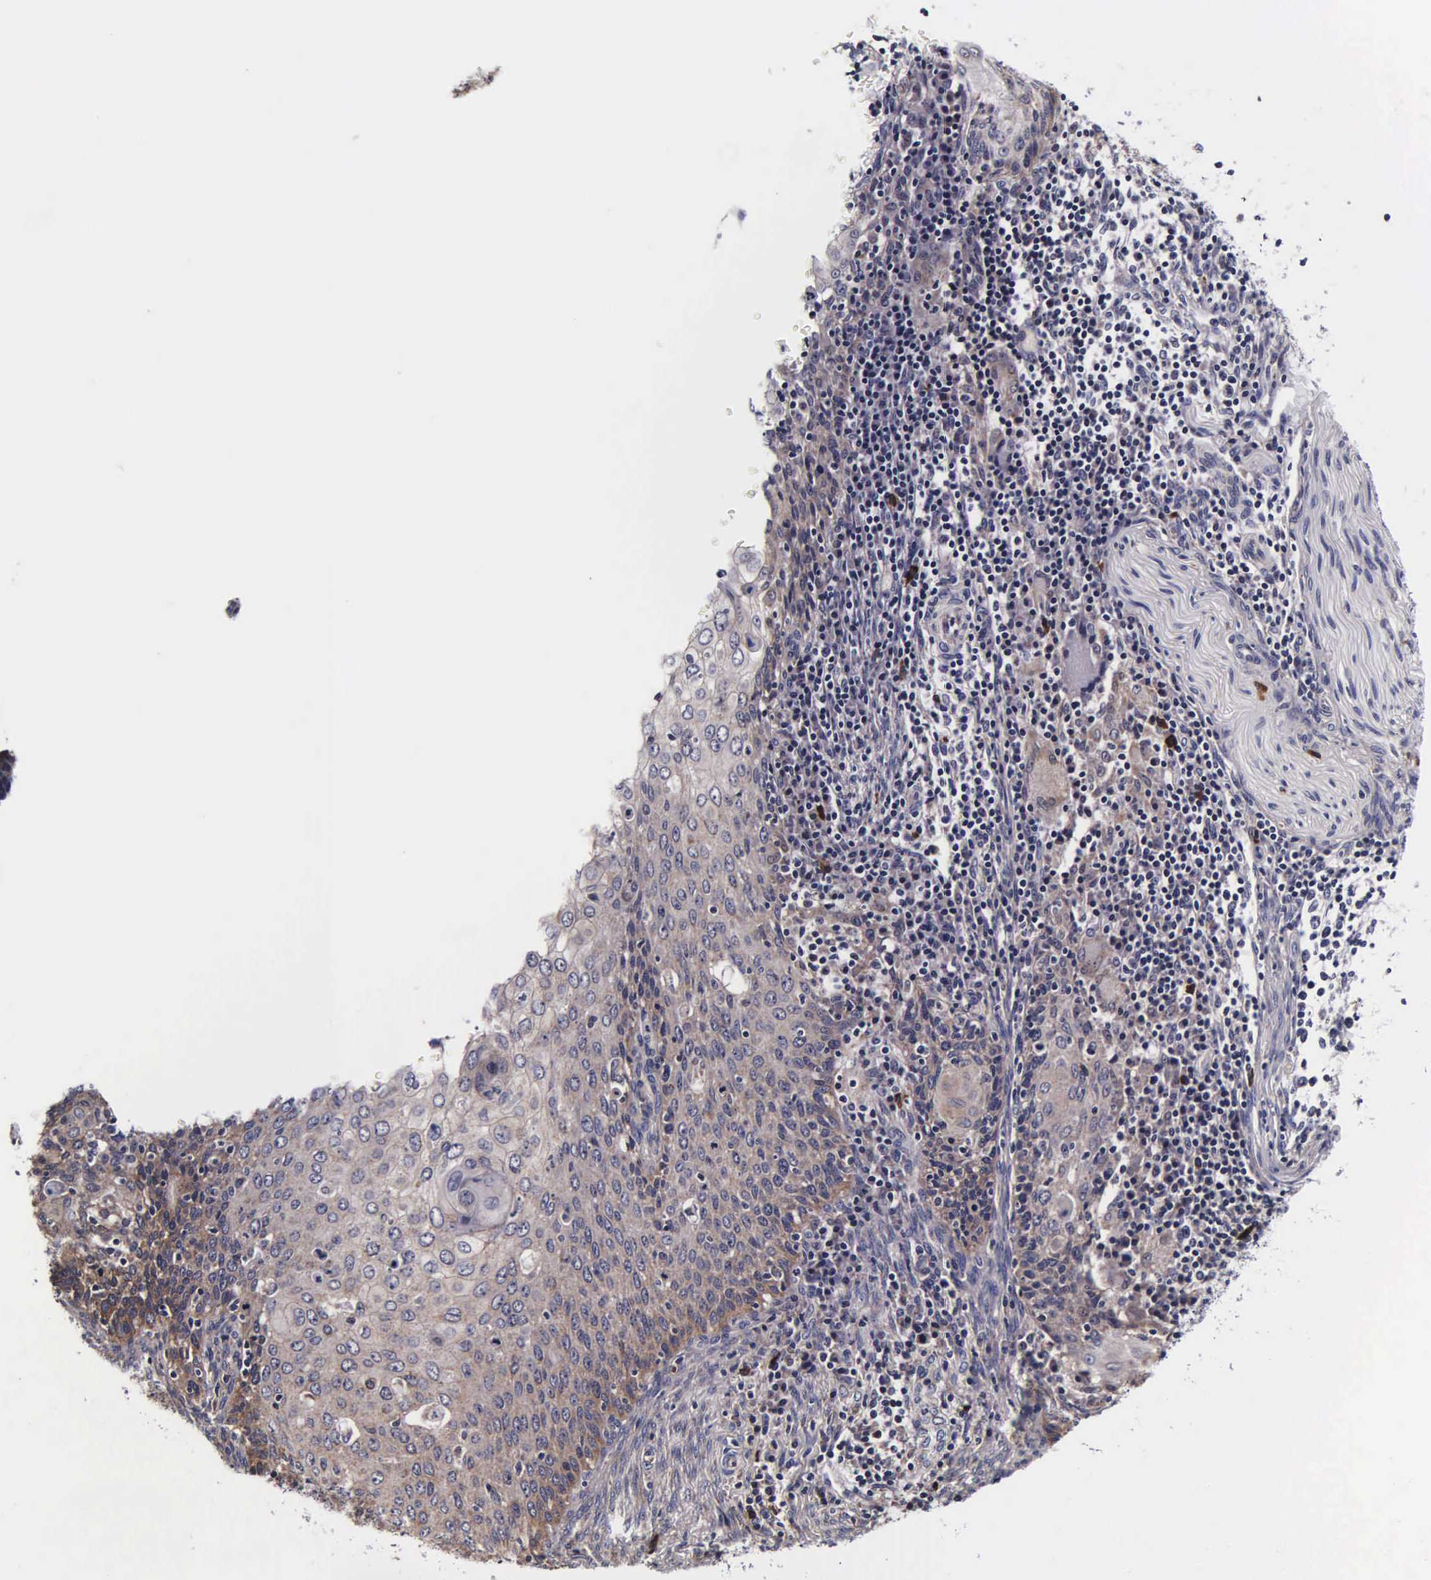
{"staining": {"intensity": "weak", "quantity": ">75%", "location": "cytoplasmic/membranous"}, "tissue": "cervical cancer", "cell_type": "Tumor cells", "image_type": "cancer", "snomed": [{"axis": "morphology", "description": "Squamous cell carcinoma, NOS"}, {"axis": "topography", "description": "Cervix"}], "caption": "Immunohistochemical staining of human squamous cell carcinoma (cervical) displays low levels of weak cytoplasmic/membranous protein positivity in about >75% of tumor cells. Using DAB (brown) and hematoxylin (blue) stains, captured at high magnification using brightfield microscopy.", "gene": "PSMA3", "patient": {"sex": "female", "age": 33}}